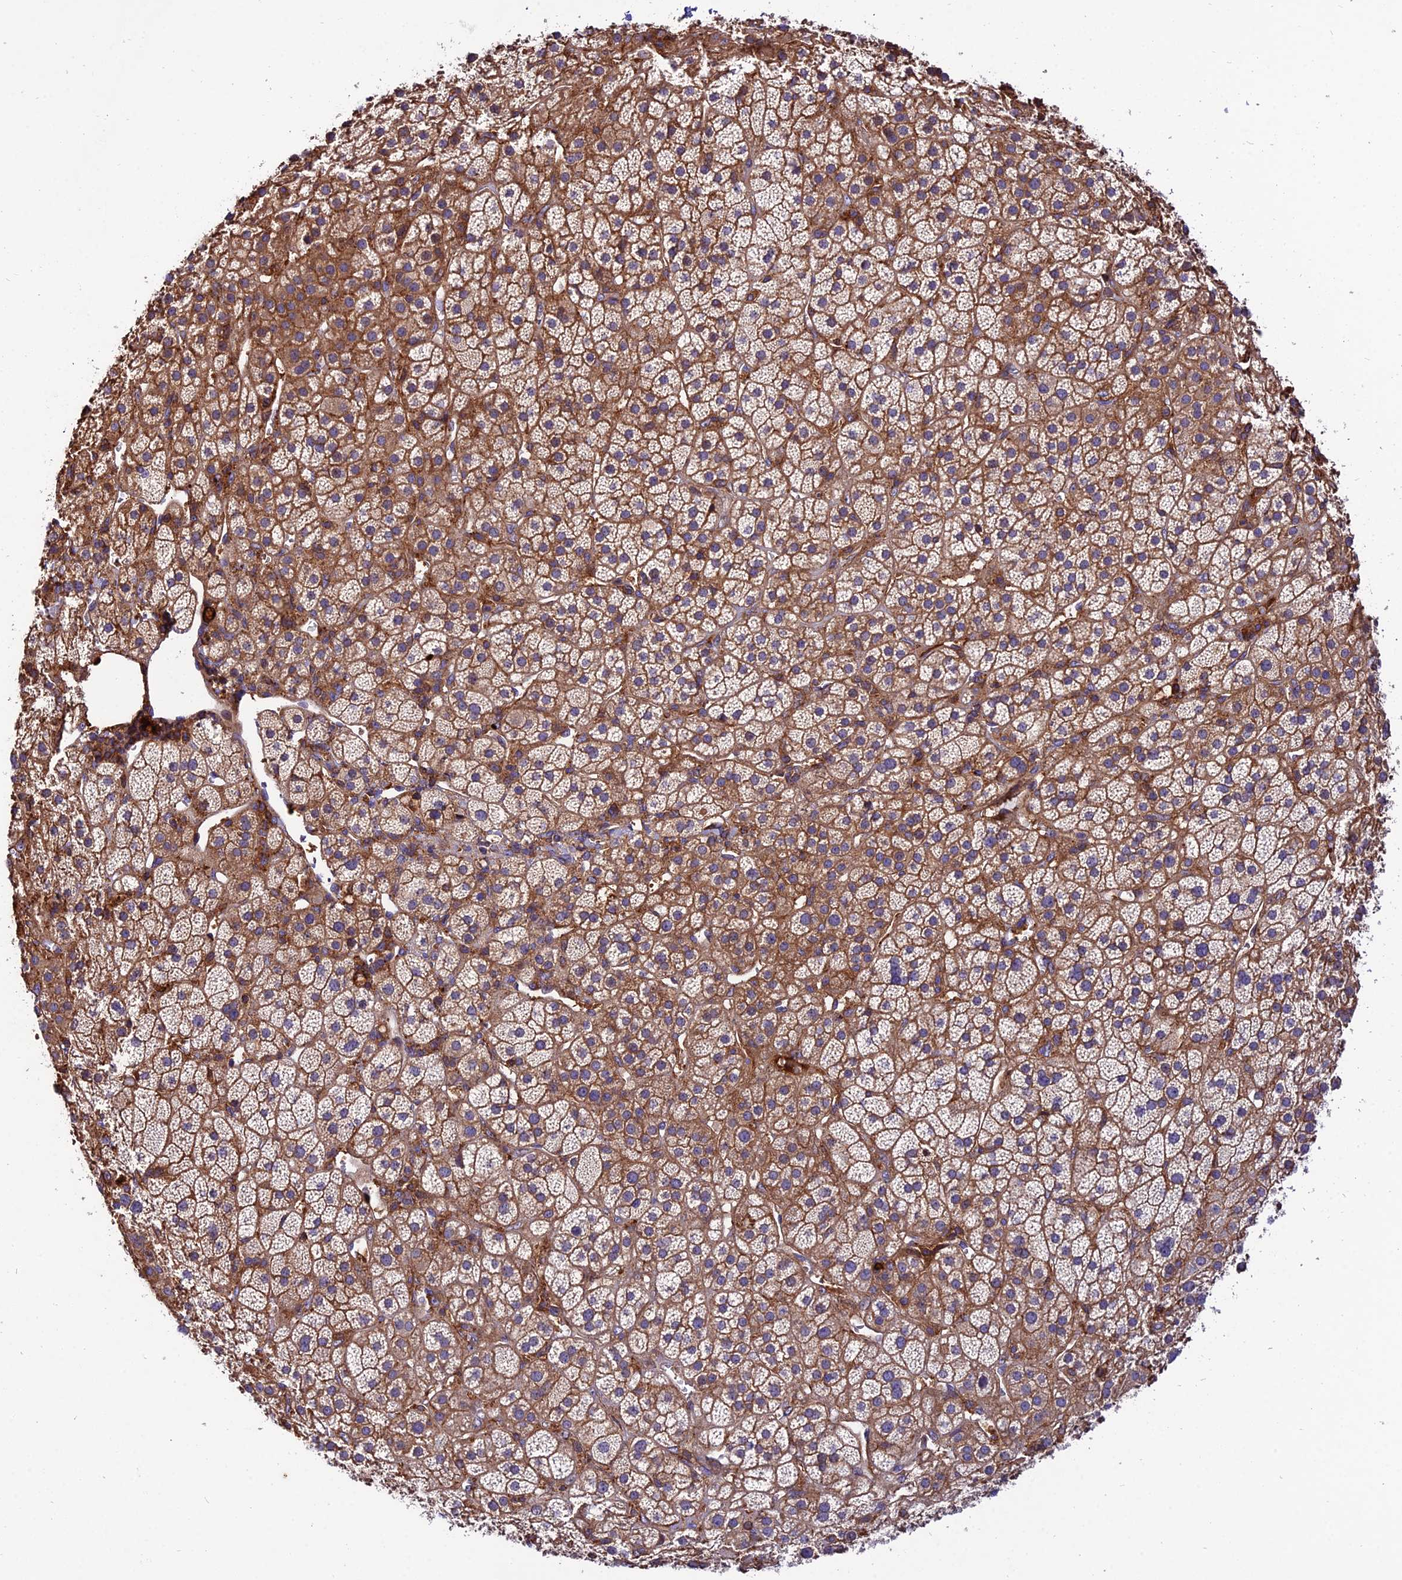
{"staining": {"intensity": "moderate", "quantity": "25%-75%", "location": "cytoplasmic/membranous"}, "tissue": "adrenal gland", "cell_type": "Glandular cells", "image_type": "normal", "snomed": [{"axis": "morphology", "description": "Normal tissue, NOS"}, {"axis": "topography", "description": "Adrenal gland"}], "caption": "This micrograph displays IHC staining of benign human adrenal gland, with medium moderate cytoplasmic/membranous staining in approximately 25%-75% of glandular cells.", "gene": "PYM1", "patient": {"sex": "female", "age": 70}}